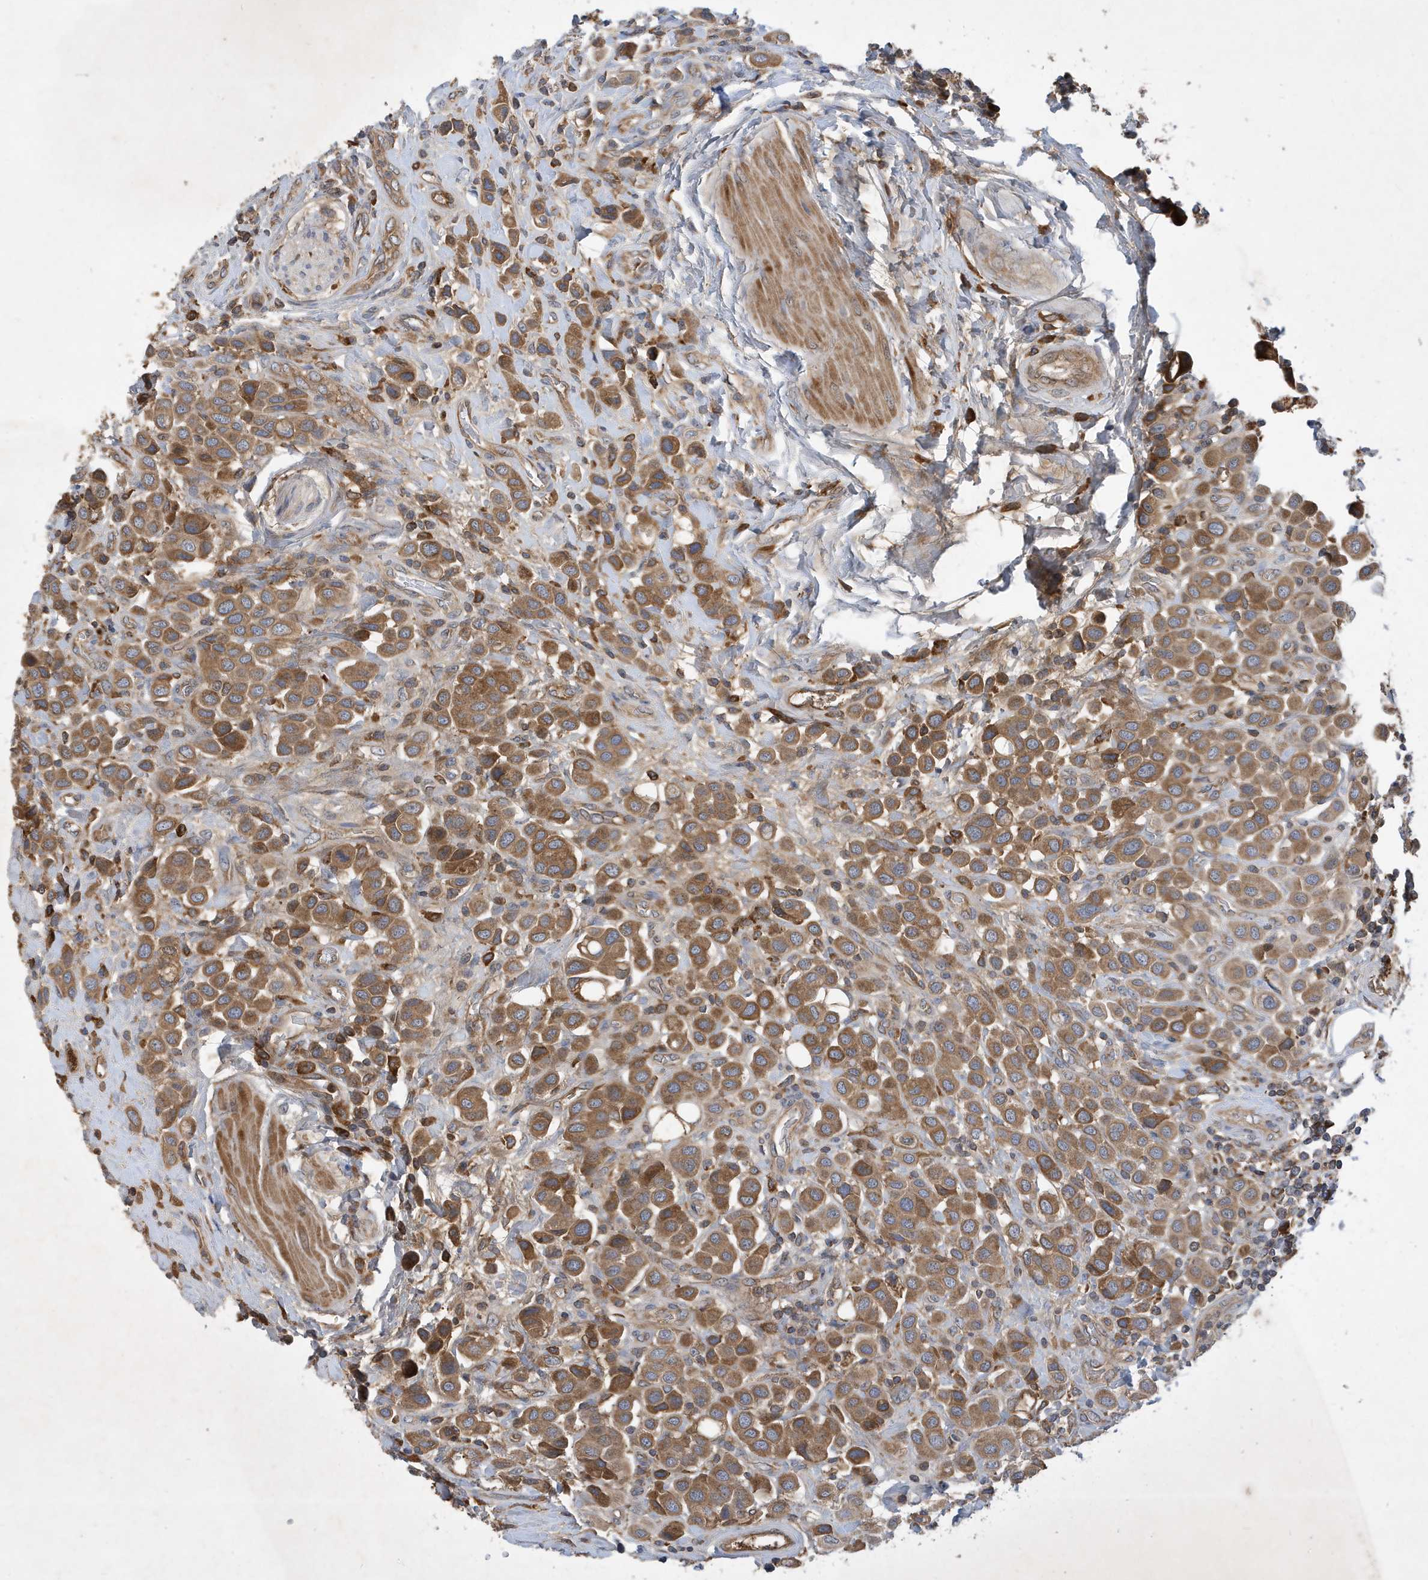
{"staining": {"intensity": "moderate", "quantity": ">75%", "location": "cytoplasmic/membranous"}, "tissue": "urothelial cancer", "cell_type": "Tumor cells", "image_type": "cancer", "snomed": [{"axis": "morphology", "description": "Urothelial carcinoma, High grade"}, {"axis": "topography", "description": "Urinary bladder"}], "caption": "Immunohistochemical staining of urothelial cancer shows medium levels of moderate cytoplasmic/membranous staining in approximately >75% of tumor cells. (DAB (3,3'-diaminobenzidine) IHC with brightfield microscopy, high magnification).", "gene": "STK19", "patient": {"sex": "male", "age": 50}}